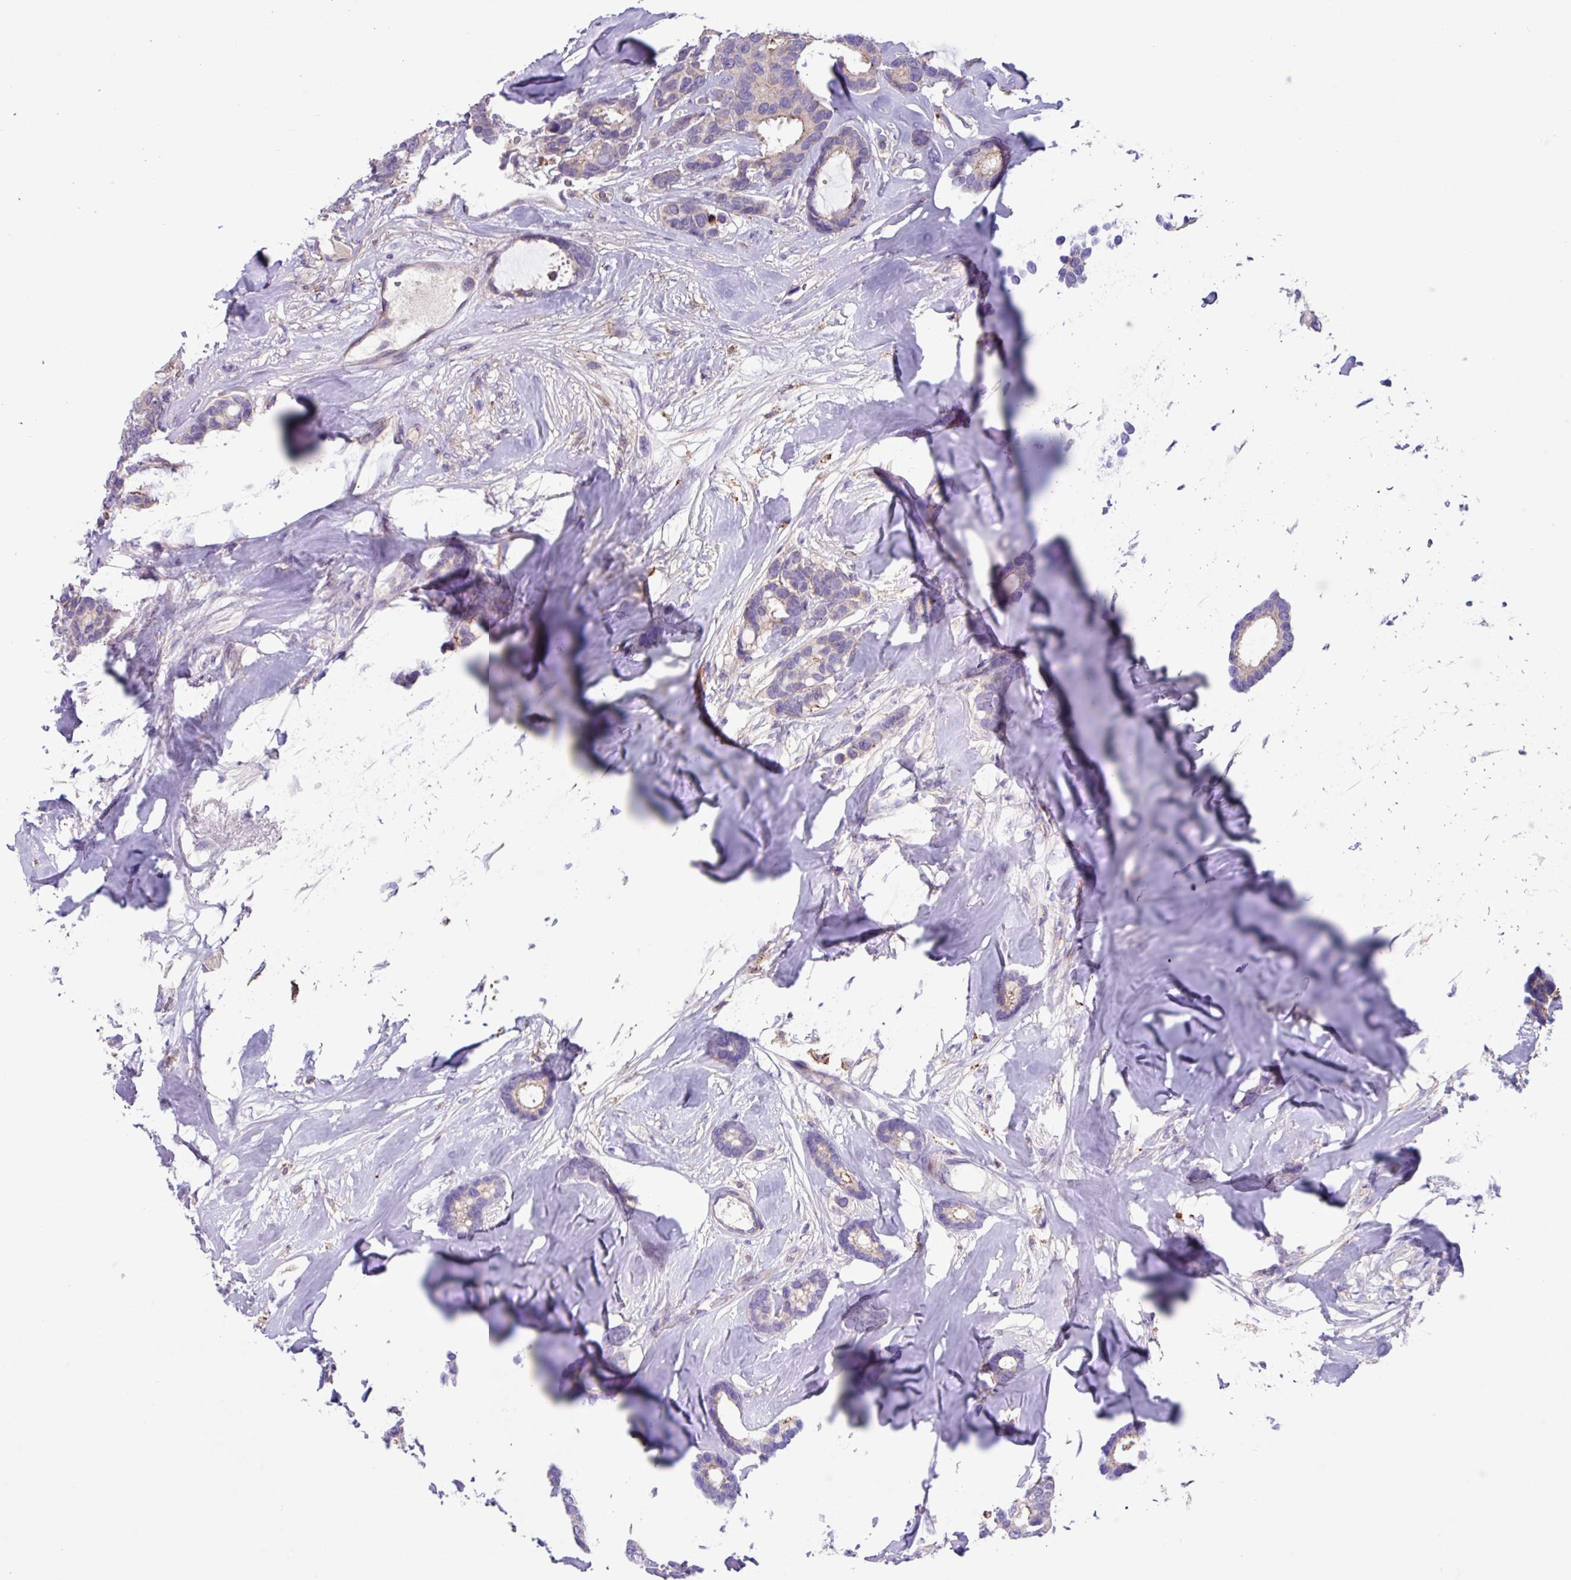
{"staining": {"intensity": "weak", "quantity": "<25%", "location": "cytoplasmic/membranous"}, "tissue": "breast cancer", "cell_type": "Tumor cells", "image_type": "cancer", "snomed": [{"axis": "morphology", "description": "Duct carcinoma"}, {"axis": "topography", "description": "Breast"}], "caption": "Protein analysis of breast cancer exhibits no significant expression in tumor cells.", "gene": "IQCJ", "patient": {"sex": "female", "age": 87}}